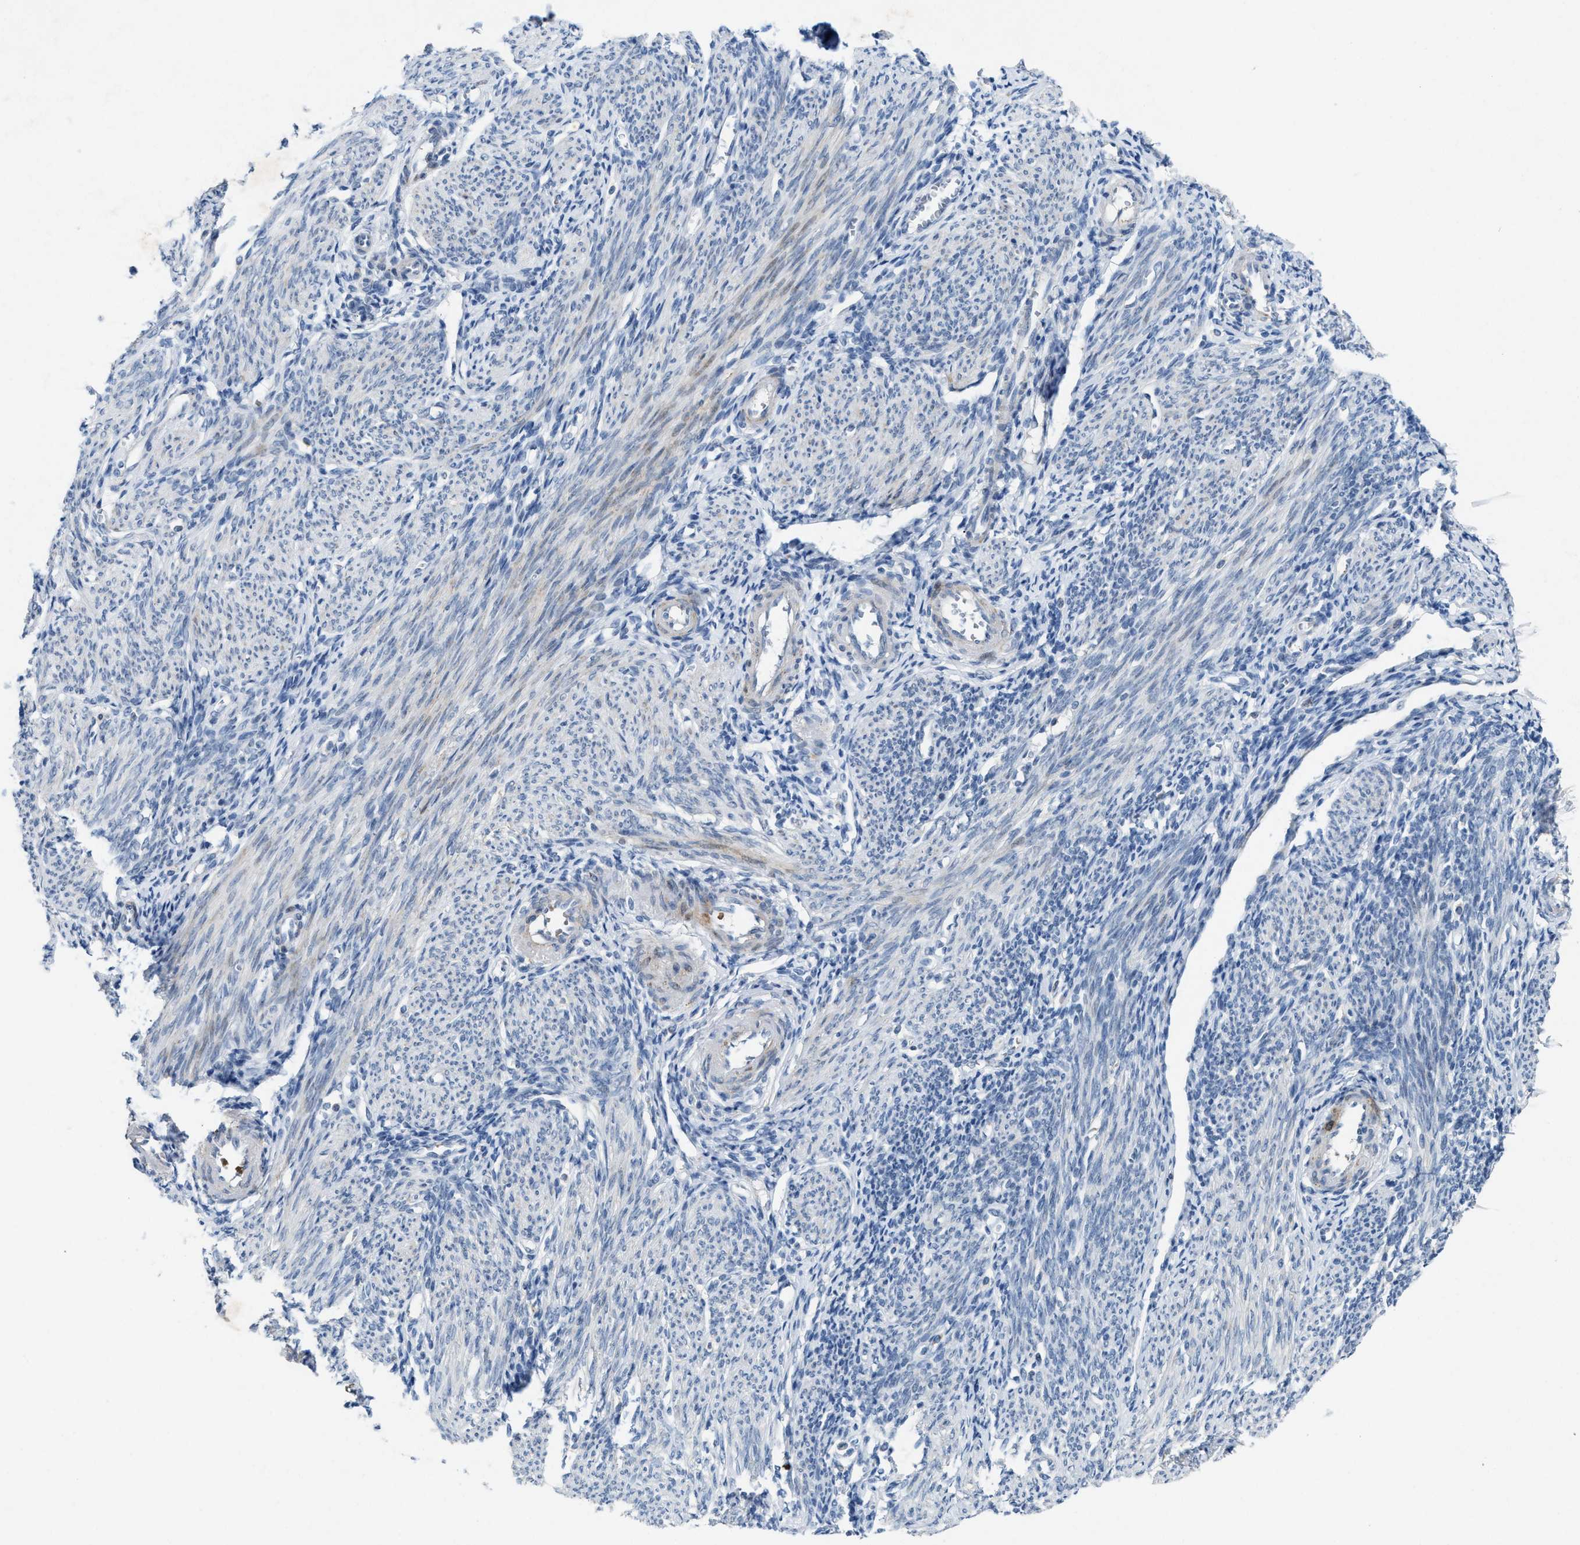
{"staining": {"intensity": "negative", "quantity": "none", "location": "none"}, "tissue": "endometrium", "cell_type": "Cells in endometrial stroma", "image_type": "normal", "snomed": [{"axis": "morphology", "description": "Normal tissue, NOS"}, {"axis": "morphology", "description": "Adenocarcinoma, NOS"}, {"axis": "topography", "description": "Endometrium"}], "caption": "The micrograph exhibits no significant staining in cells in endometrial stroma of endometrium.", "gene": "SLC5A5", "patient": {"sex": "female", "age": 57}}